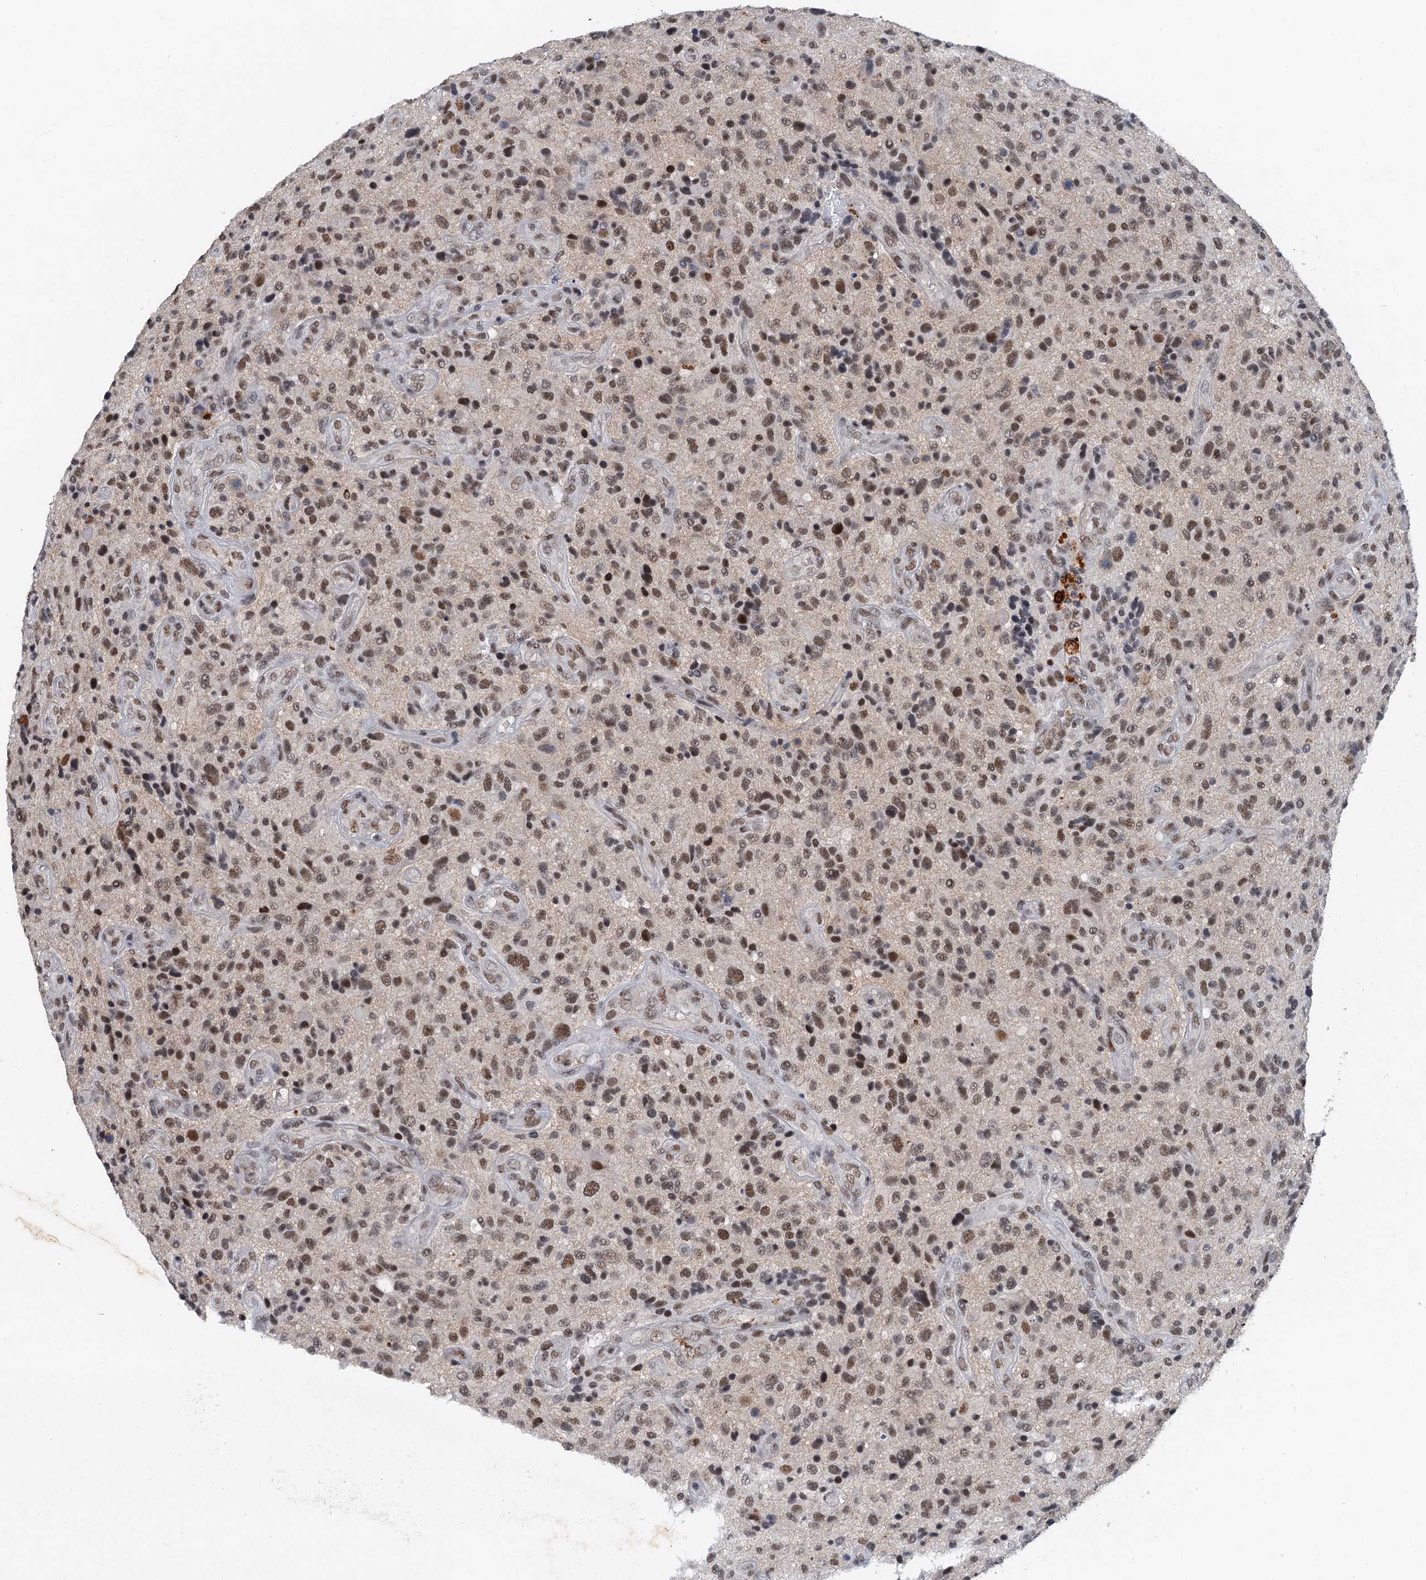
{"staining": {"intensity": "moderate", "quantity": "25%-75%", "location": "nuclear"}, "tissue": "glioma", "cell_type": "Tumor cells", "image_type": "cancer", "snomed": [{"axis": "morphology", "description": "Glioma, malignant, High grade"}, {"axis": "topography", "description": "Brain"}], "caption": "Glioma stained for a protein displays moderate nuclear positivity in tumor cells.", "gene": "CSTF3", "patient": {"sex": "male", "age": 47}}